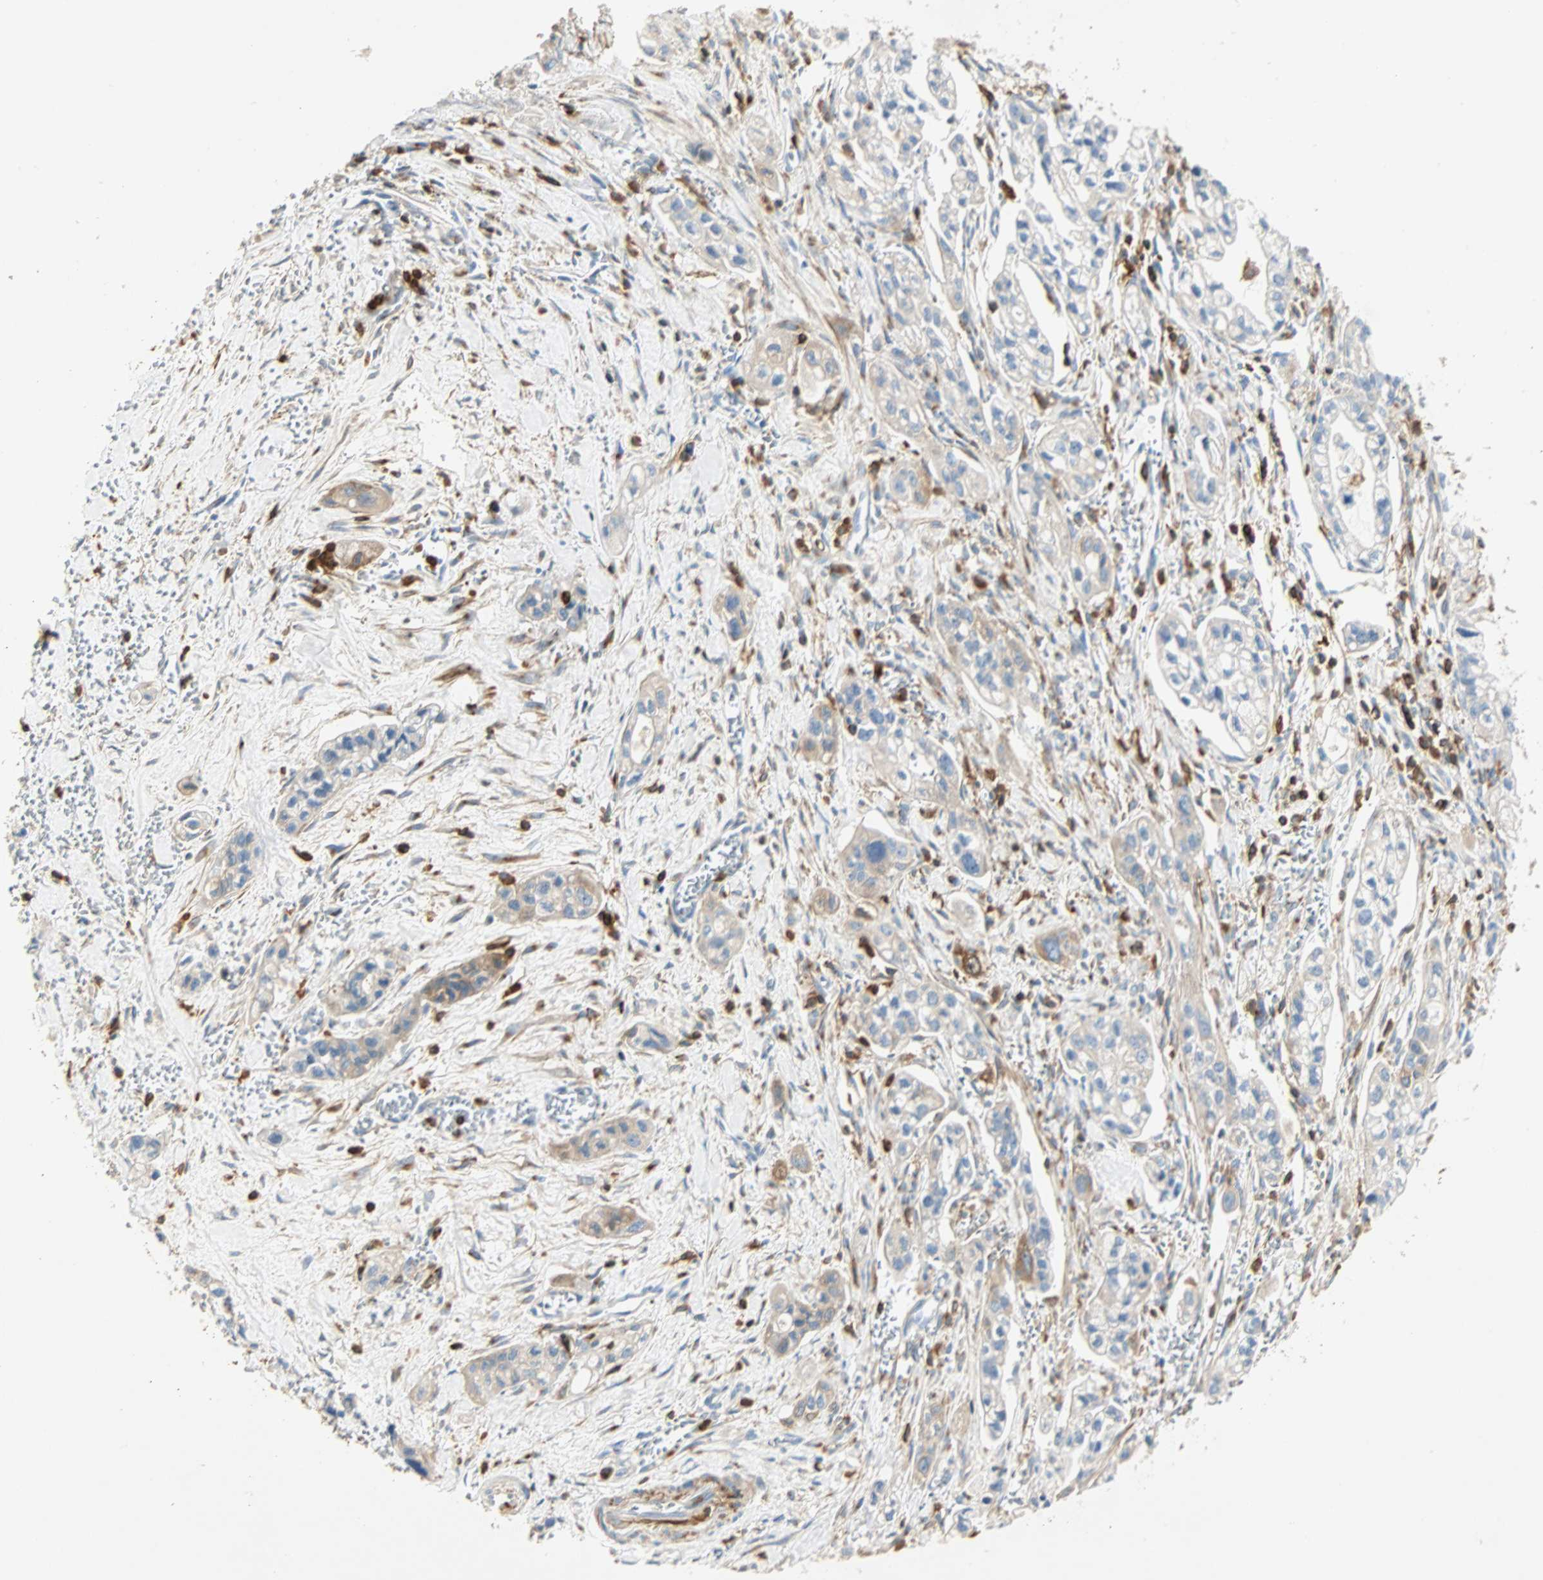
{"staining": {"intensity": "weak", "quantity": "25%-75%", "location": "cytoplasmic/membranous"}, "tissue": "pancreatic cancer", "cell_type": "Tumor cells", "image_type": "cancer", "snomed": [{"axis": "morphology", "description": "Adenocarcinoma, NOS"}, {"axis": "topography", "description": "Pancreas"}], "caption": "A photomicrograph of adenocarcinoma (pancreatic) stained for a protein reveals weak cytoplasmic/membranous brown staining in tumor cells.", "gene": "FMNL1", "patient": {"sex": "male", "age": 74}}